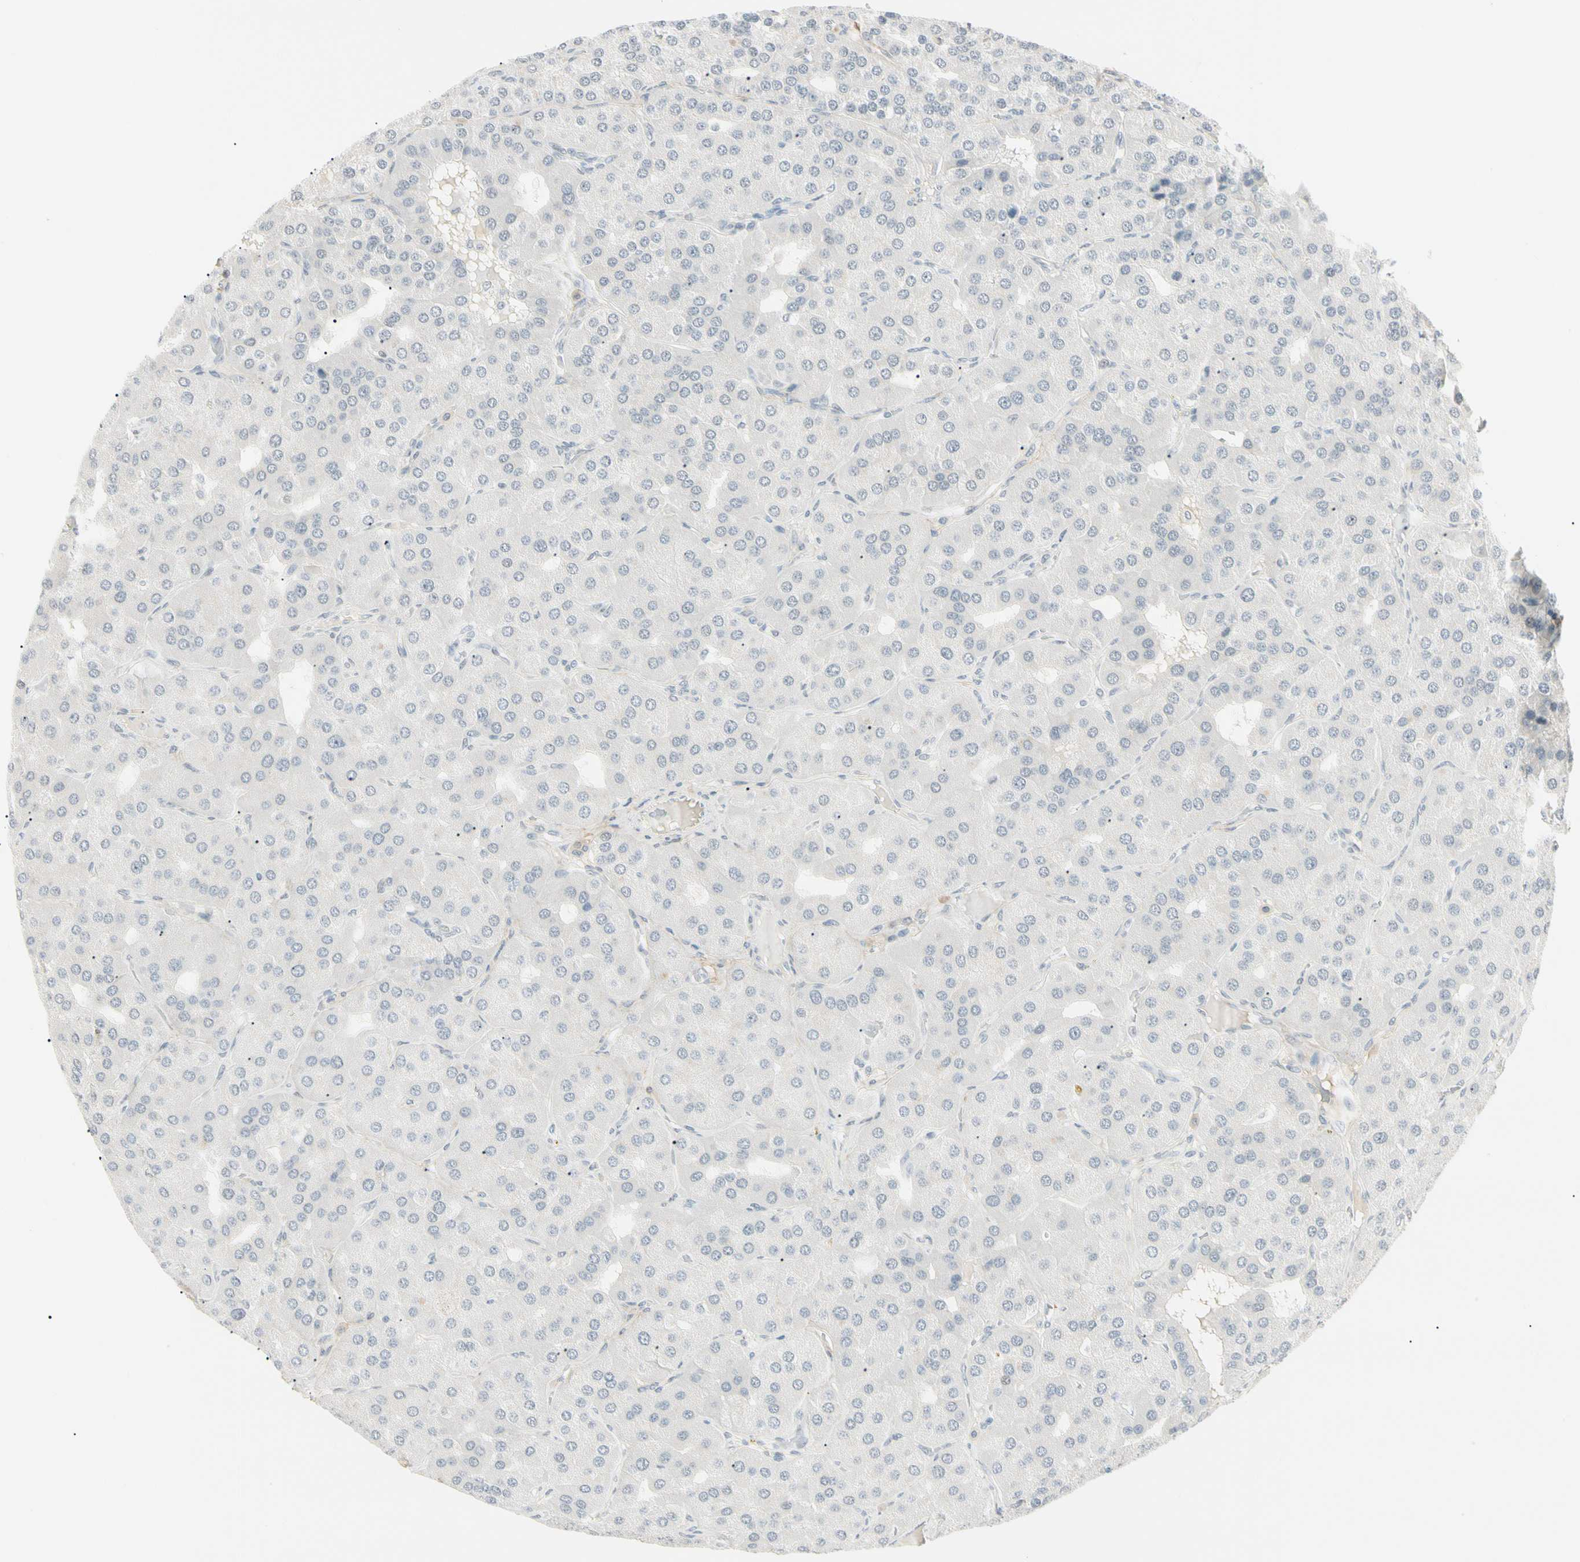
{"staining": {"intensity": "negative", "quantity": "none", "location": "none"}, "tissue": "parathyroid gland", "cell_type": "Glandular cells", "image_type": "normal", "snomed": [{"axis": "morphology", "description": "Normal tissue, NOS"}, {"axis": "morphology", "description": "Adenoma, NOS"}, {"axis": "topography", "description": "Parathyroid gland"}], "caption": "This image is of normal parathyroid gland stained with IHC to label a protein in brown with the nuclei are counter-stained blue. There is no staining in glandular cells. Nuclei are stained in blue.", "gene": "ASPN", "patient": {"sex": "female", "age": 86}}